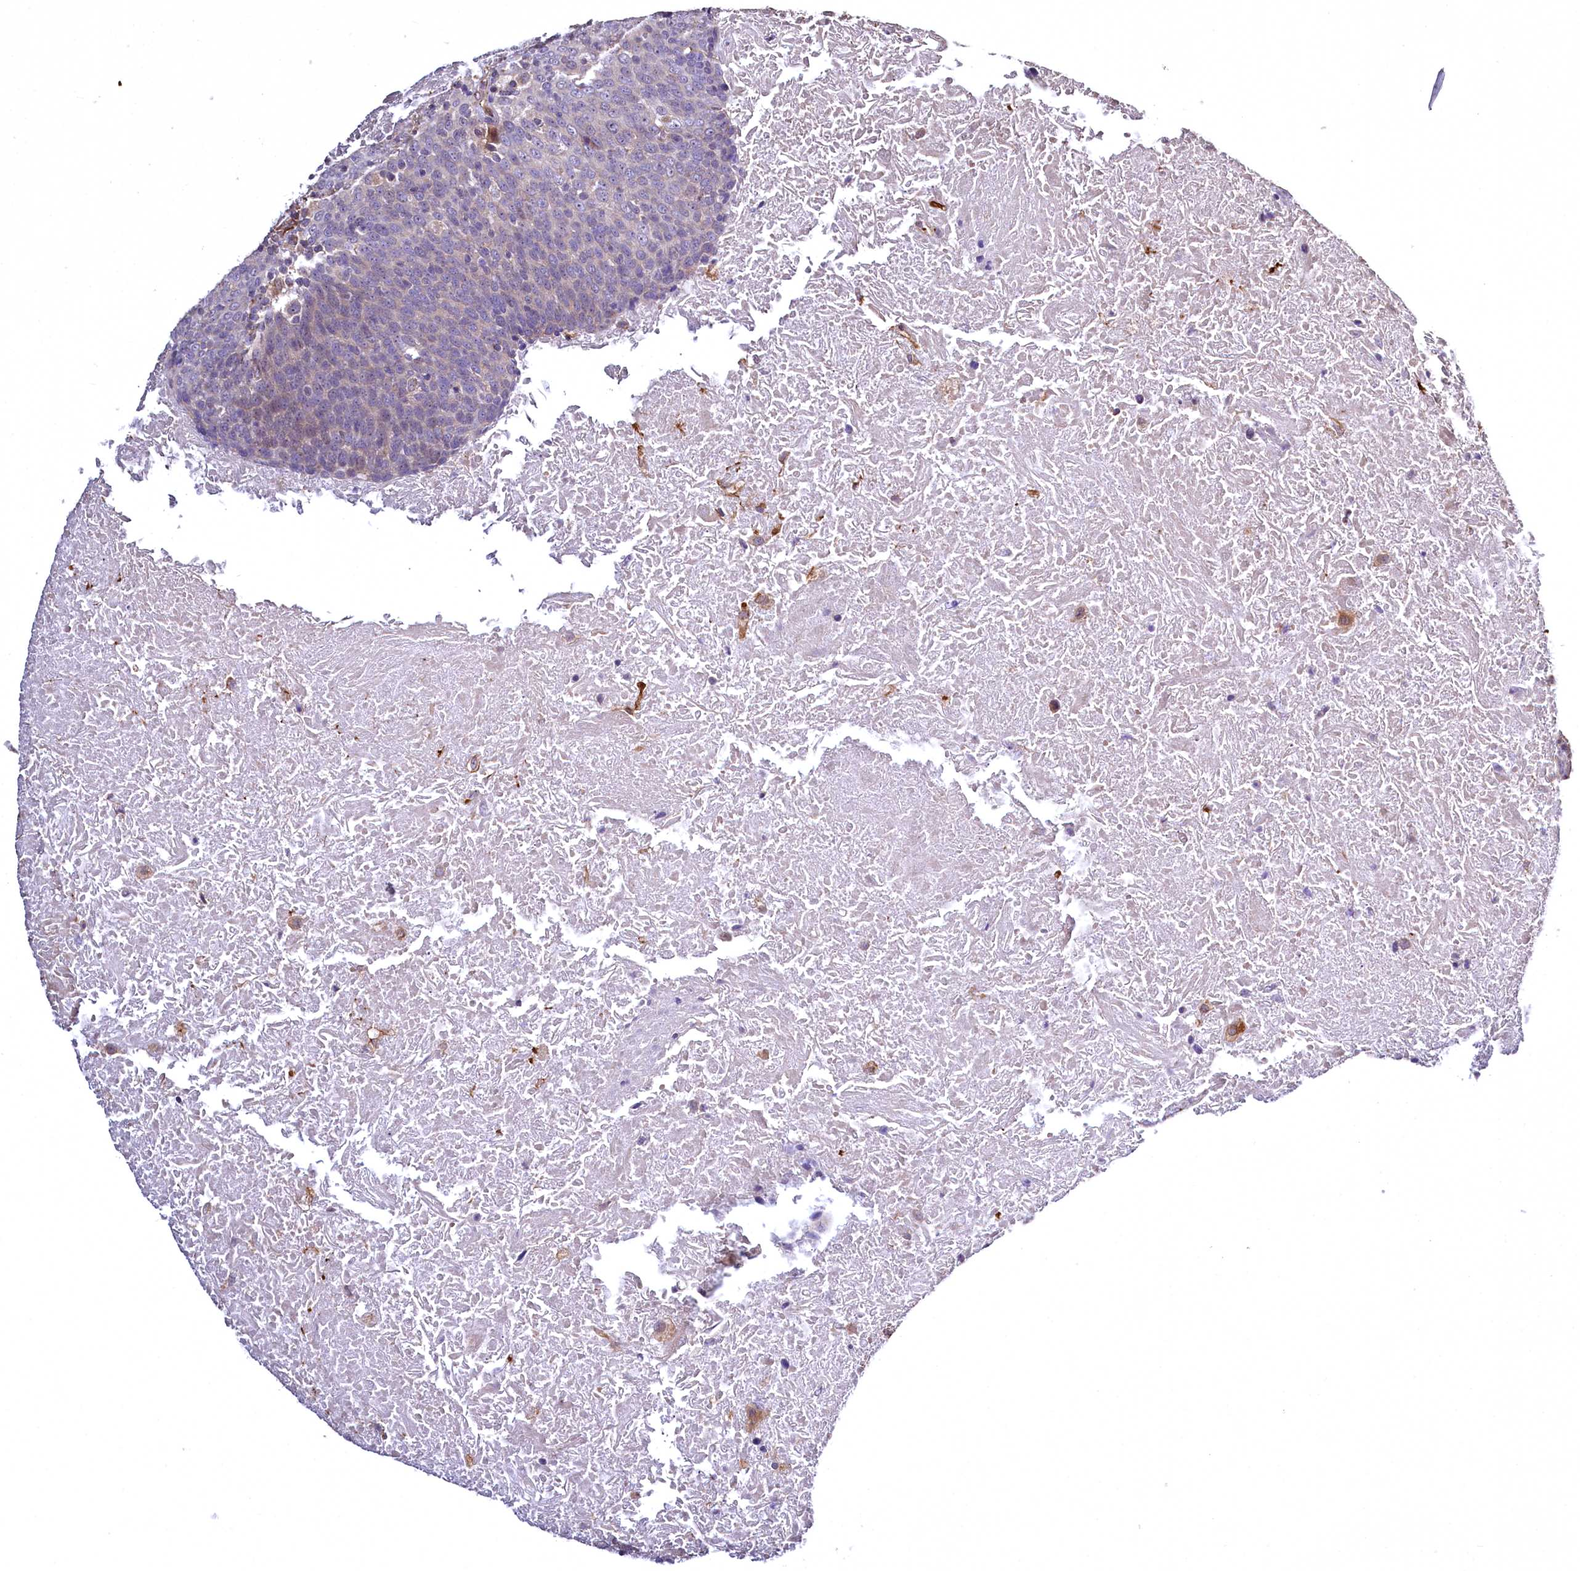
{"staining": {"intensity": "negative", "quantity": "none", "location": "none"}, "tissue": "head and neck cancer", "cell_type": "Tumor cells", "image_type": "cancer", "snomed": [{"axis": "morphology", "description": "Squamous cell carcinoma, NOS"}, {"axis": "morphology", "description": "Squamous cell carcinoma, metastatic, NOS"}, {"axis": "topography", "description": "Lymph node"}, {"axis": "topography", "description": "Head-Neck"}], "caption": "IHC micrograph of neoplastic tissue: human metastatic squamous cell carcinoma (head and neck) stained with DAB (3,3'-diaminobenzidine) exhibits no significant protein staining in tumor cells.", "gene": "TBCEL", "patient": {"sex": "male", "age": 62}}